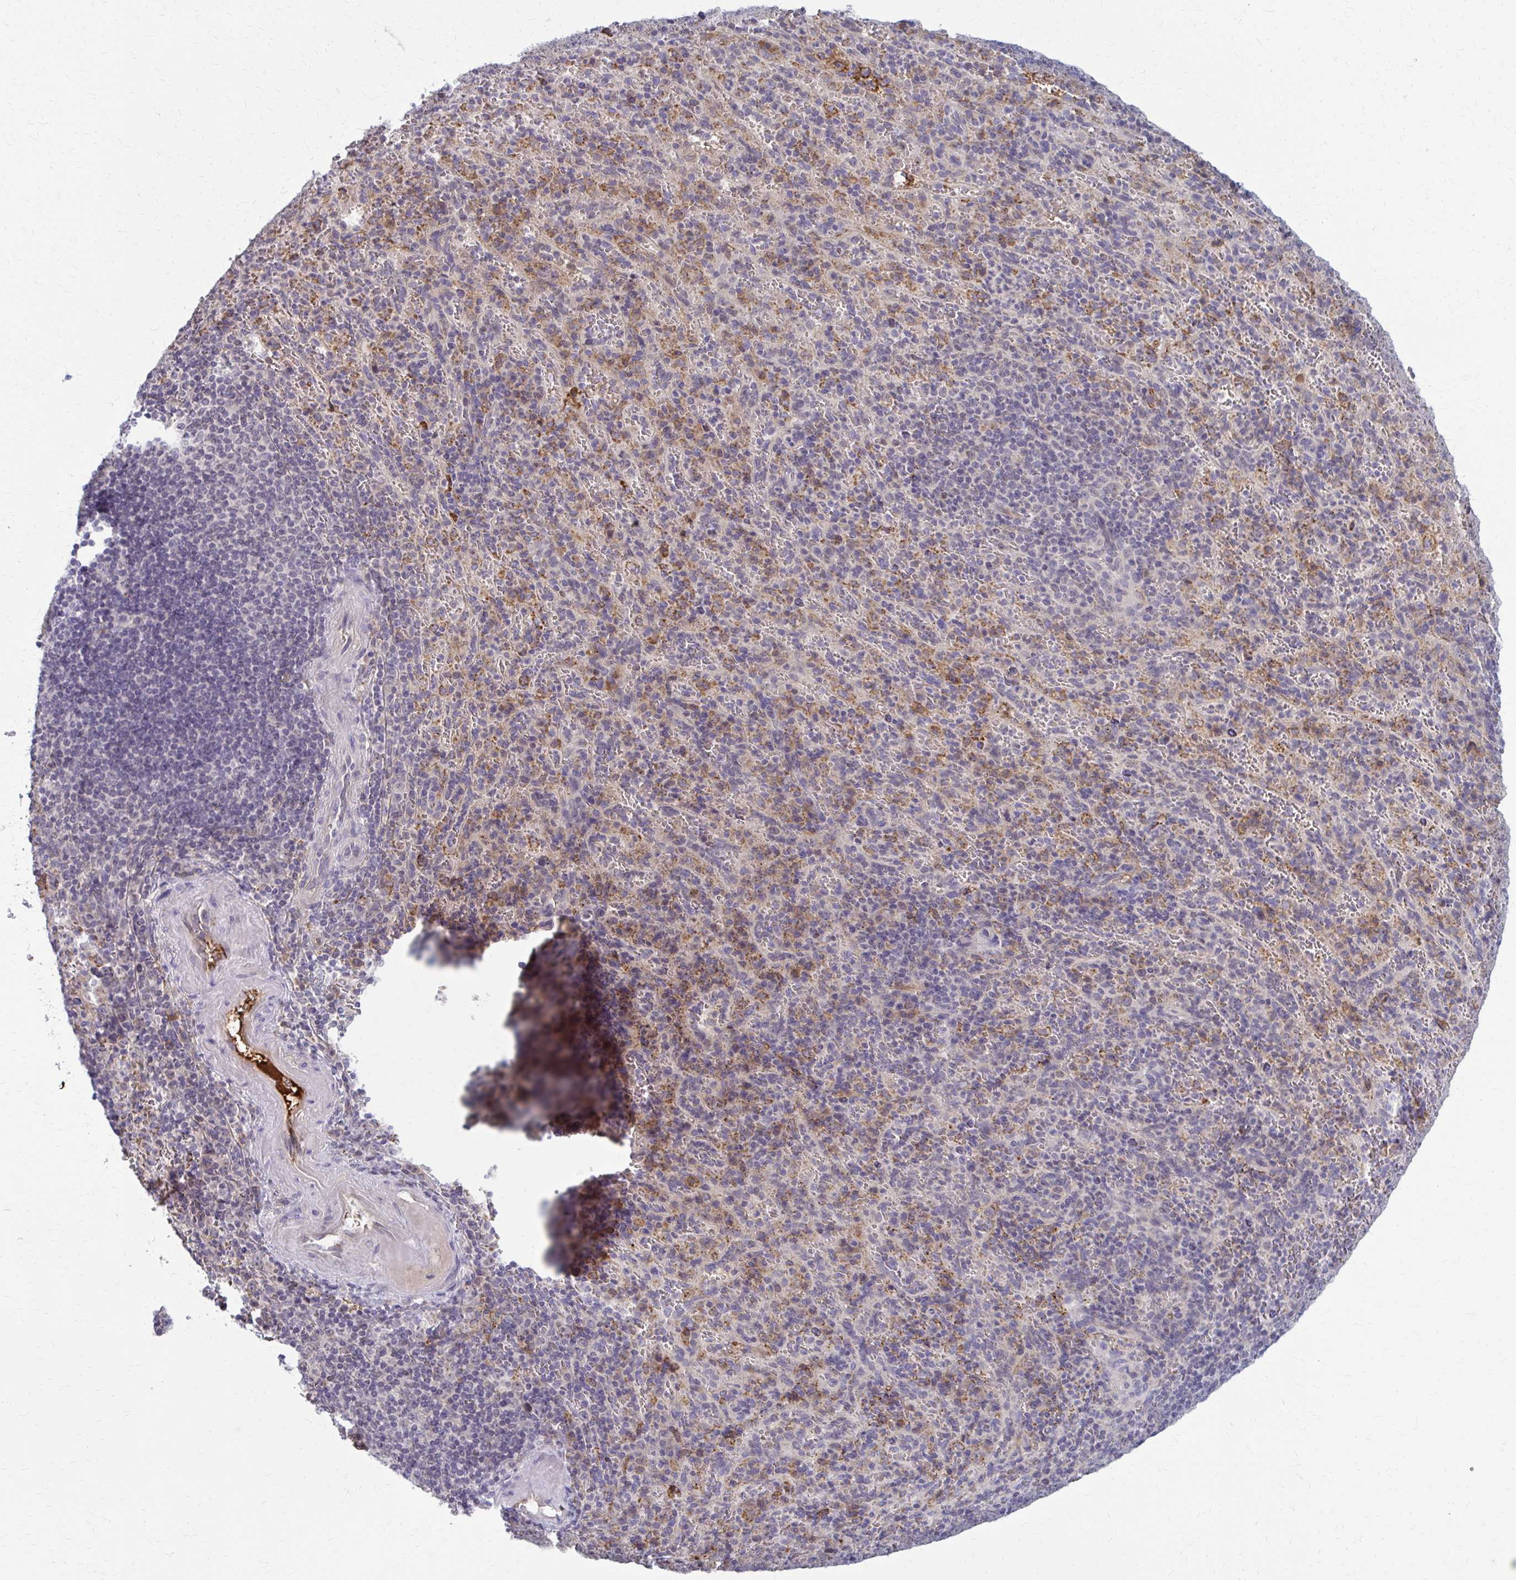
{"staining": {"intensity": "moderate", "quantity": "<25%", "location": "cytoplasmic/membranous"}, "tissue": "spleen", "cell_type": "Cells in red pulp", "image_type": "normal", "snomed": [{"axis": "morphology", "description": "Normal tissue, NOS"}, {"axis": "topography", "description": "Spleen"}], "caption": "Immunohistochemical staining of normal human spleen displays moderate cytoplasmic/membranous protein staining in approximately <25% of cells in red pulp.", "gene": "MCRIP2", "patient": {"sex": "male", "age": 57}}